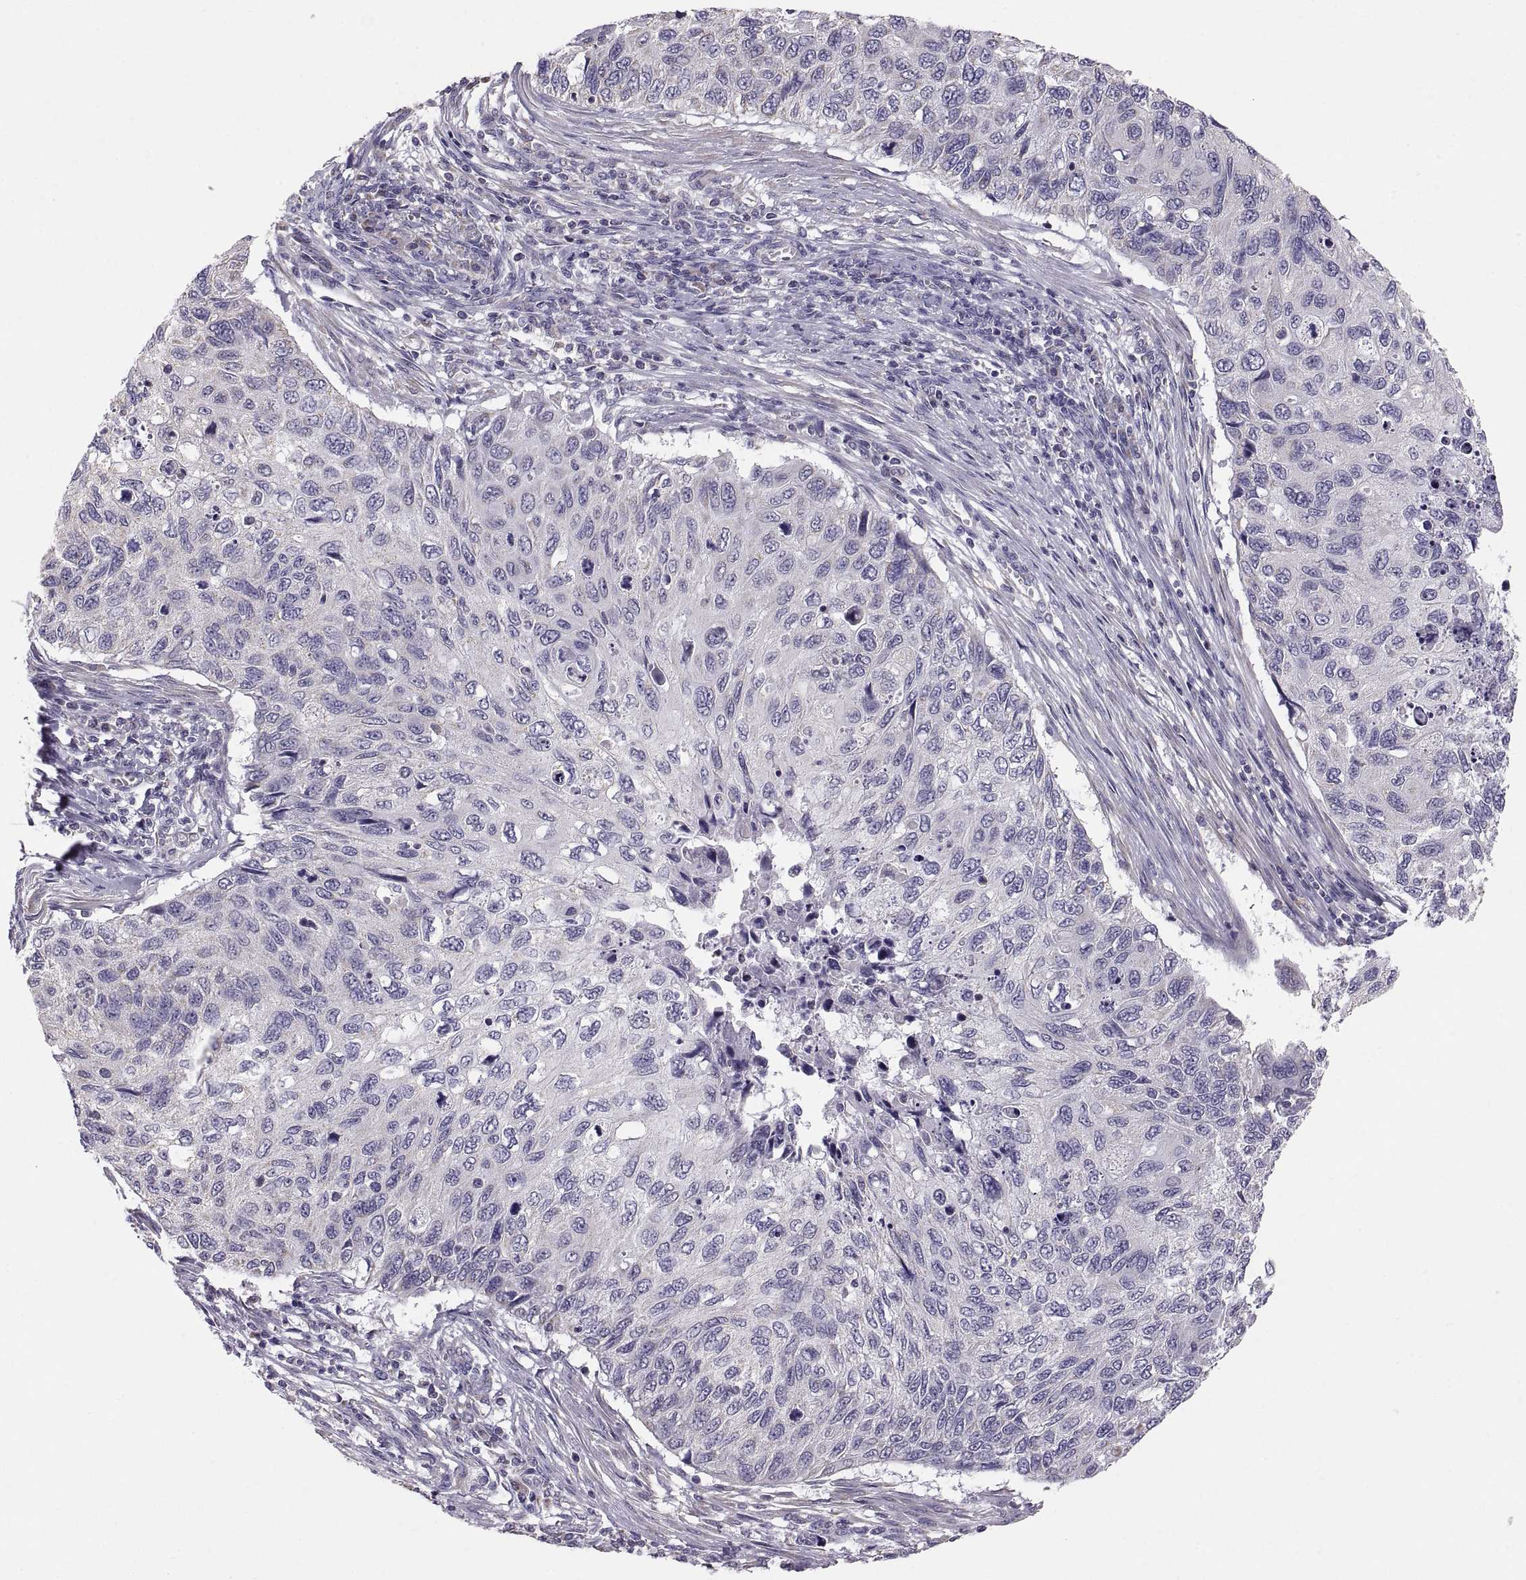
{"staining": {"intensity": "negative", "quantity": "none", "location": "none"}, "tissue": "cervical cancer", "cell_type": "Tumor cells", "image_type": "cancer", "snomed": [{"axis": "morphology", "description": "Squamous cell carcinoma, NOS"}, {"axis": "topography", "description": "Cervix"}], "caption": "Tumor cells show no significant protein staining in cervical squamous cell carcinoma. (Immunohistochemistry, brightfield microscopy, high magnification).", "gene": "TNNC1", "patient": {"sex": "female", "age": 70}}